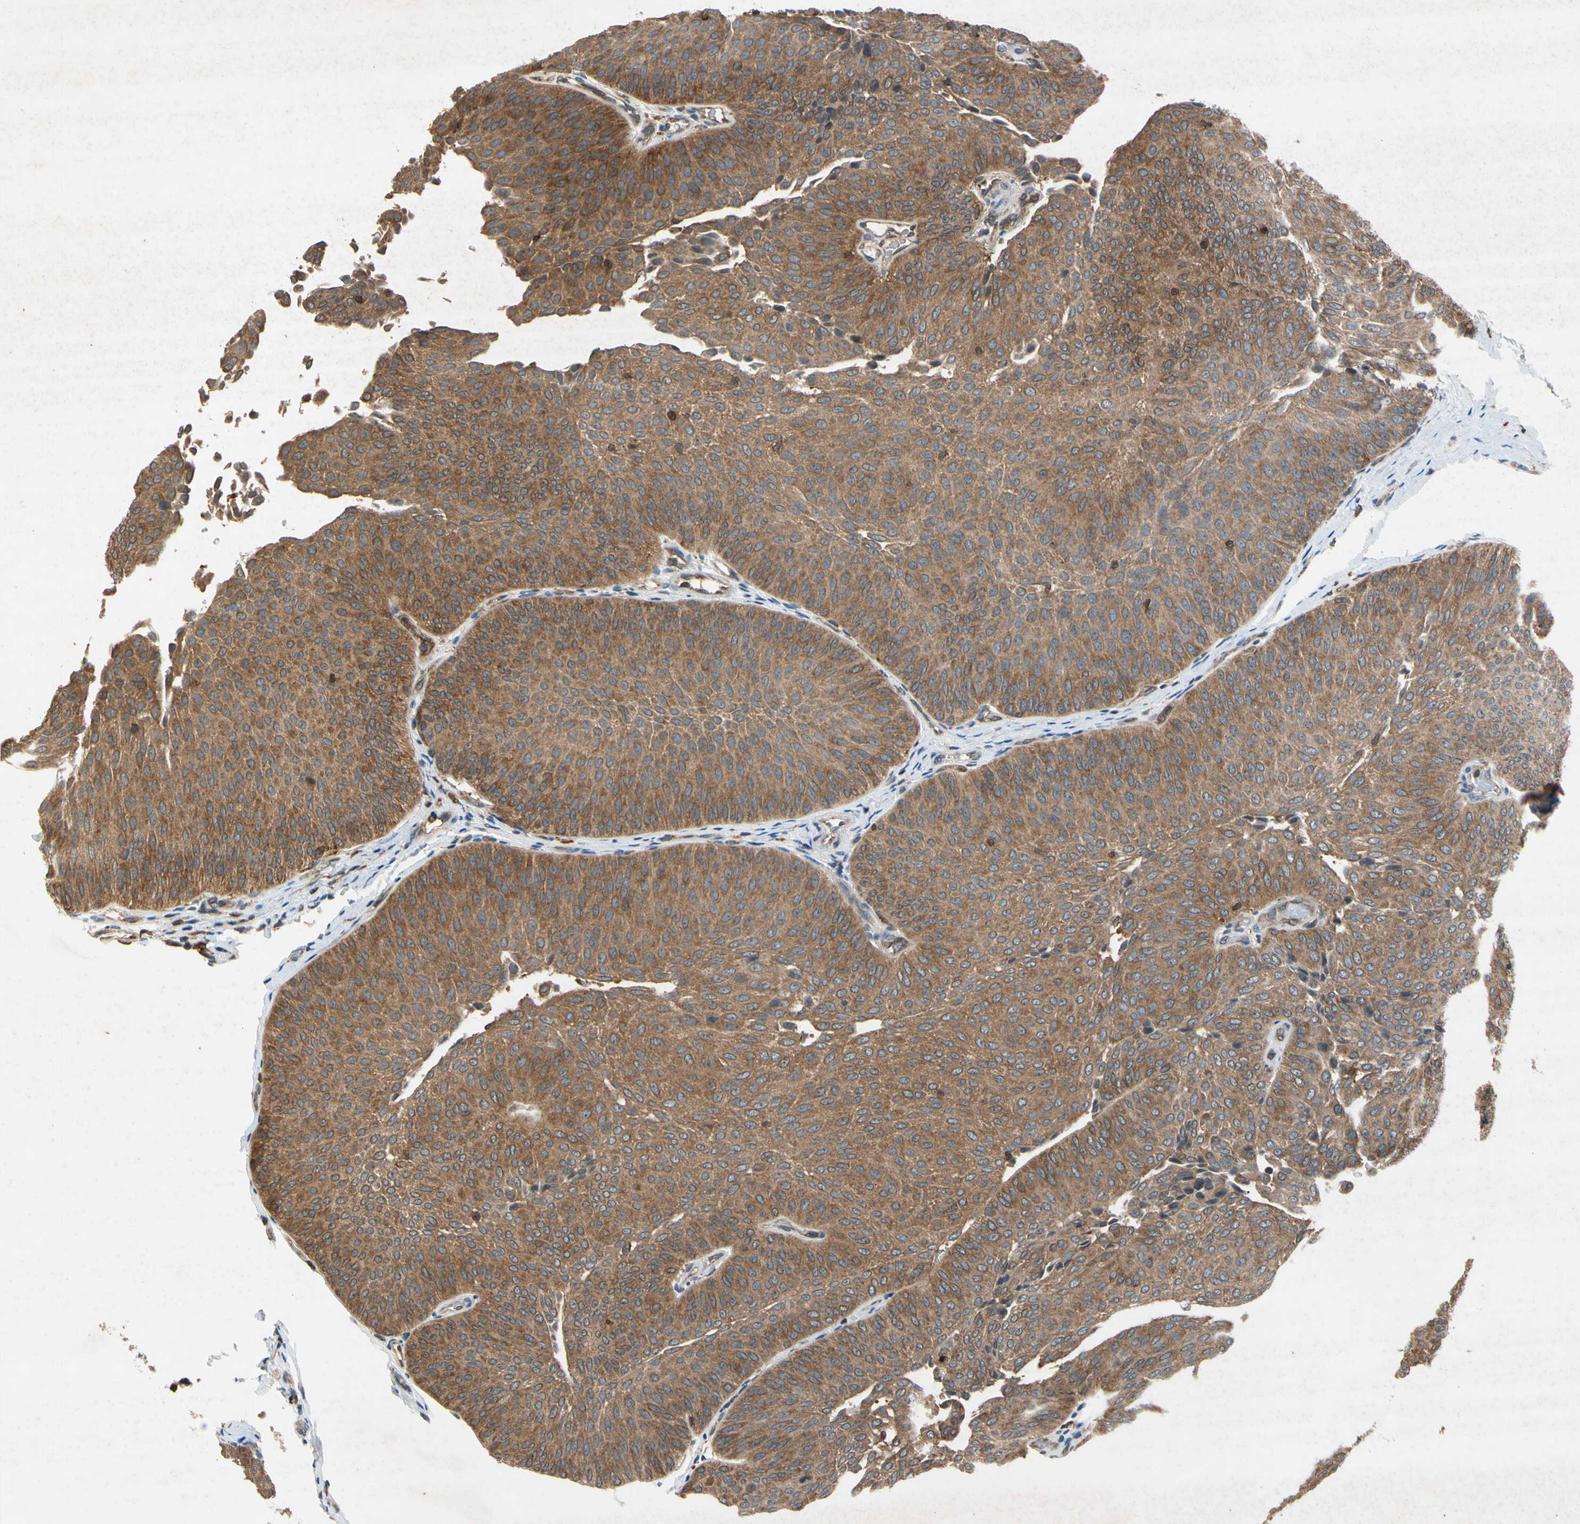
{"staining": {"intensity": "moderate", "quantity": ">75%", "location": "cytoplasmic/membranous"}, "tissue": "urothelial cancer", "cell_type": "Tumor cells", "image_type": "cancer", "snomed": [{"axis": "morphology", "description": "Urothelial carcinoma, Low grade"}, {"axis": "topography", "description": "Urinary bladder"}], "caption": "This histopathology image exhibits IHC staining of human urothelial carcinoma (low-grade), with medium moderate cytoplasmic/membranous positivity in approximately >75% of tumor cells.", "gene": "RPS6KA1", "patient": {"sex": "female", "age": 60}}